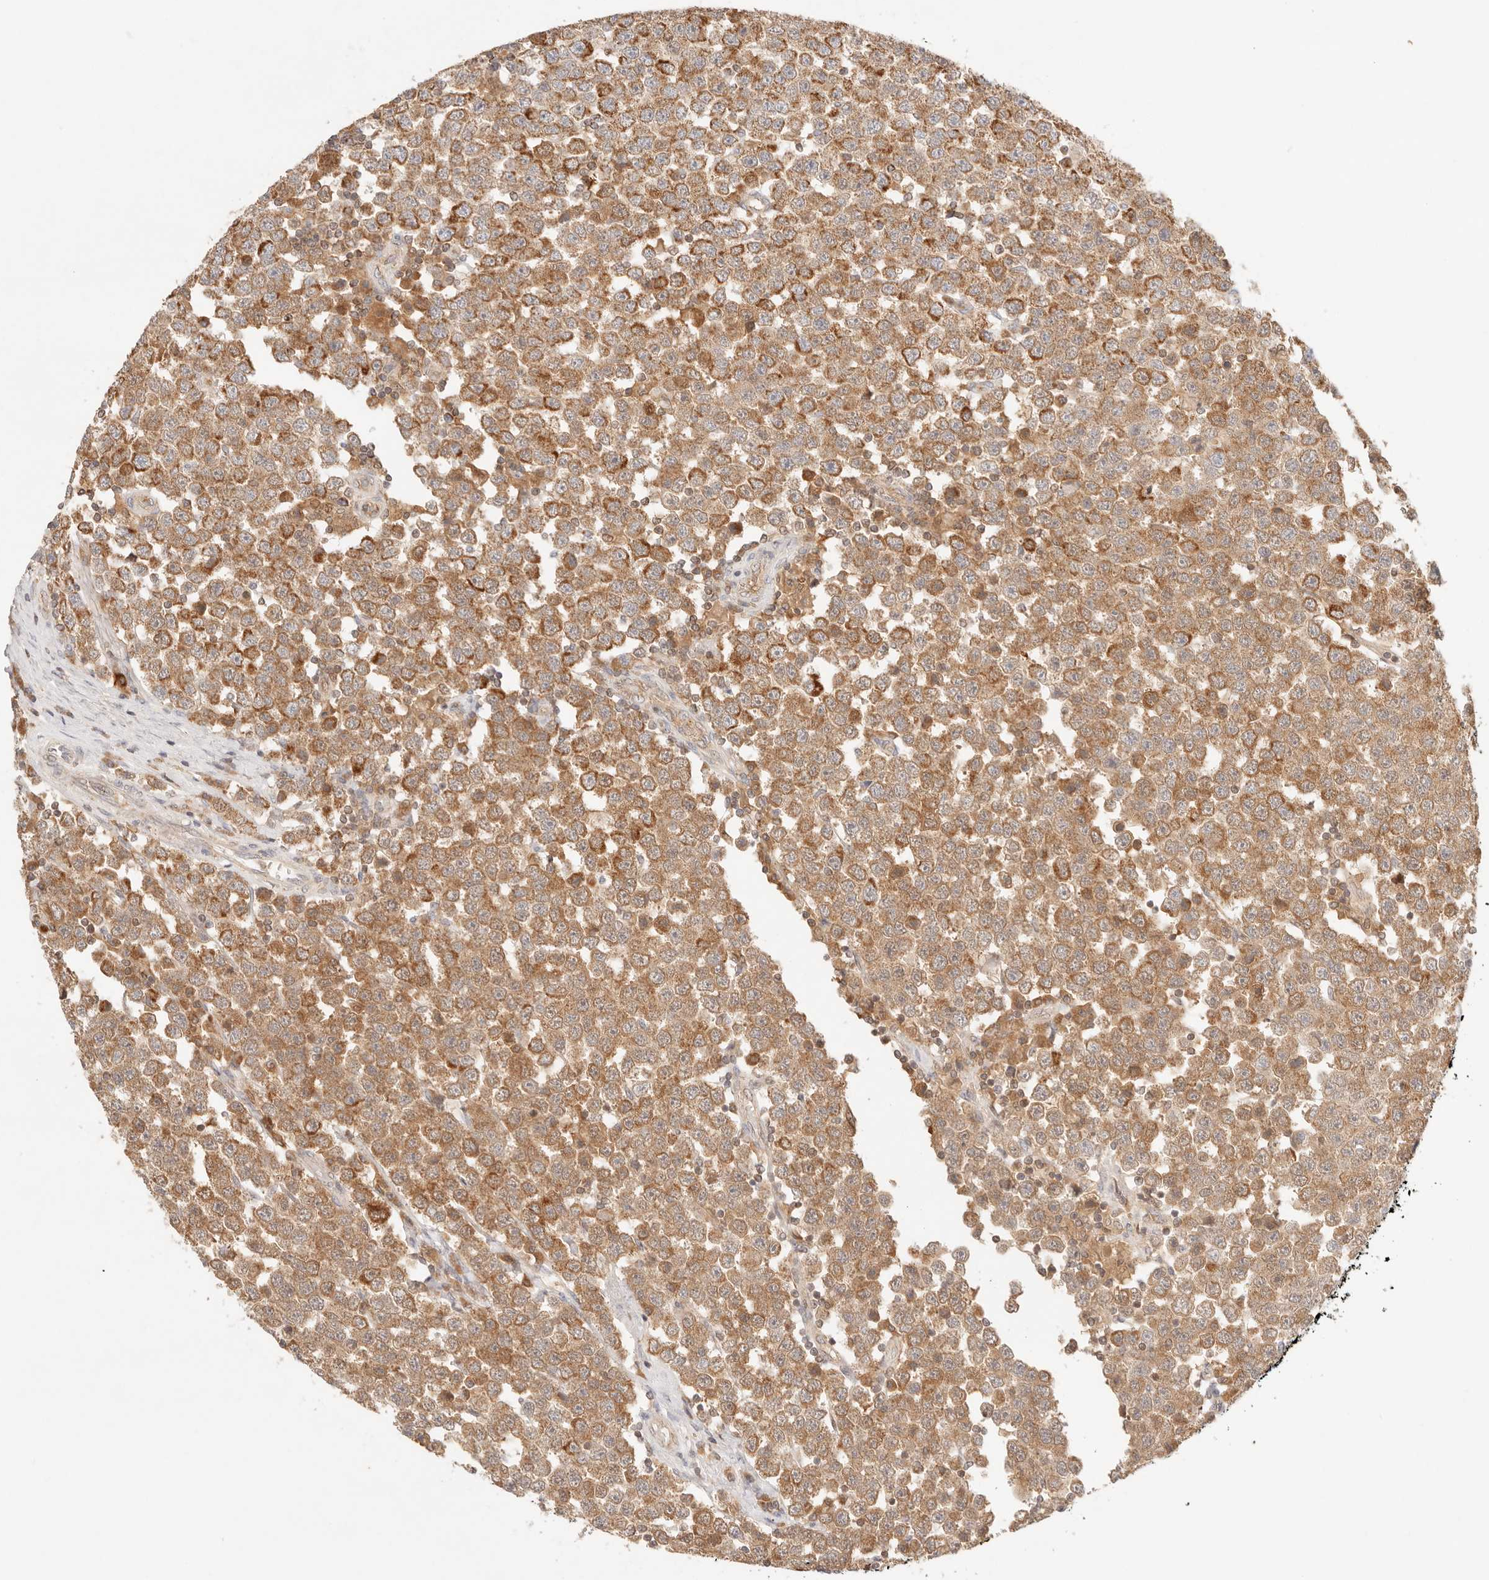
{"staining": {"intensity": "moderate", "quantity": ">75%", "location": "cytoplasmic/membranous"}, "tissue": "testis cancer", "cell_type": "Tumor cells", "image_type": "cancer", "snomed": [{"axis": "morphology", "description": "Seminoma, NOS"}, {"axis": "topography", "description": "Testis"}], "caption": "Seminoma (testis) stained with a brown dye displays moderate cytoplasmic/membranous positive positivity in about >75% of tumor cells.", "gene": "COA6", "patient": {"sex": "male", "age": 28}}